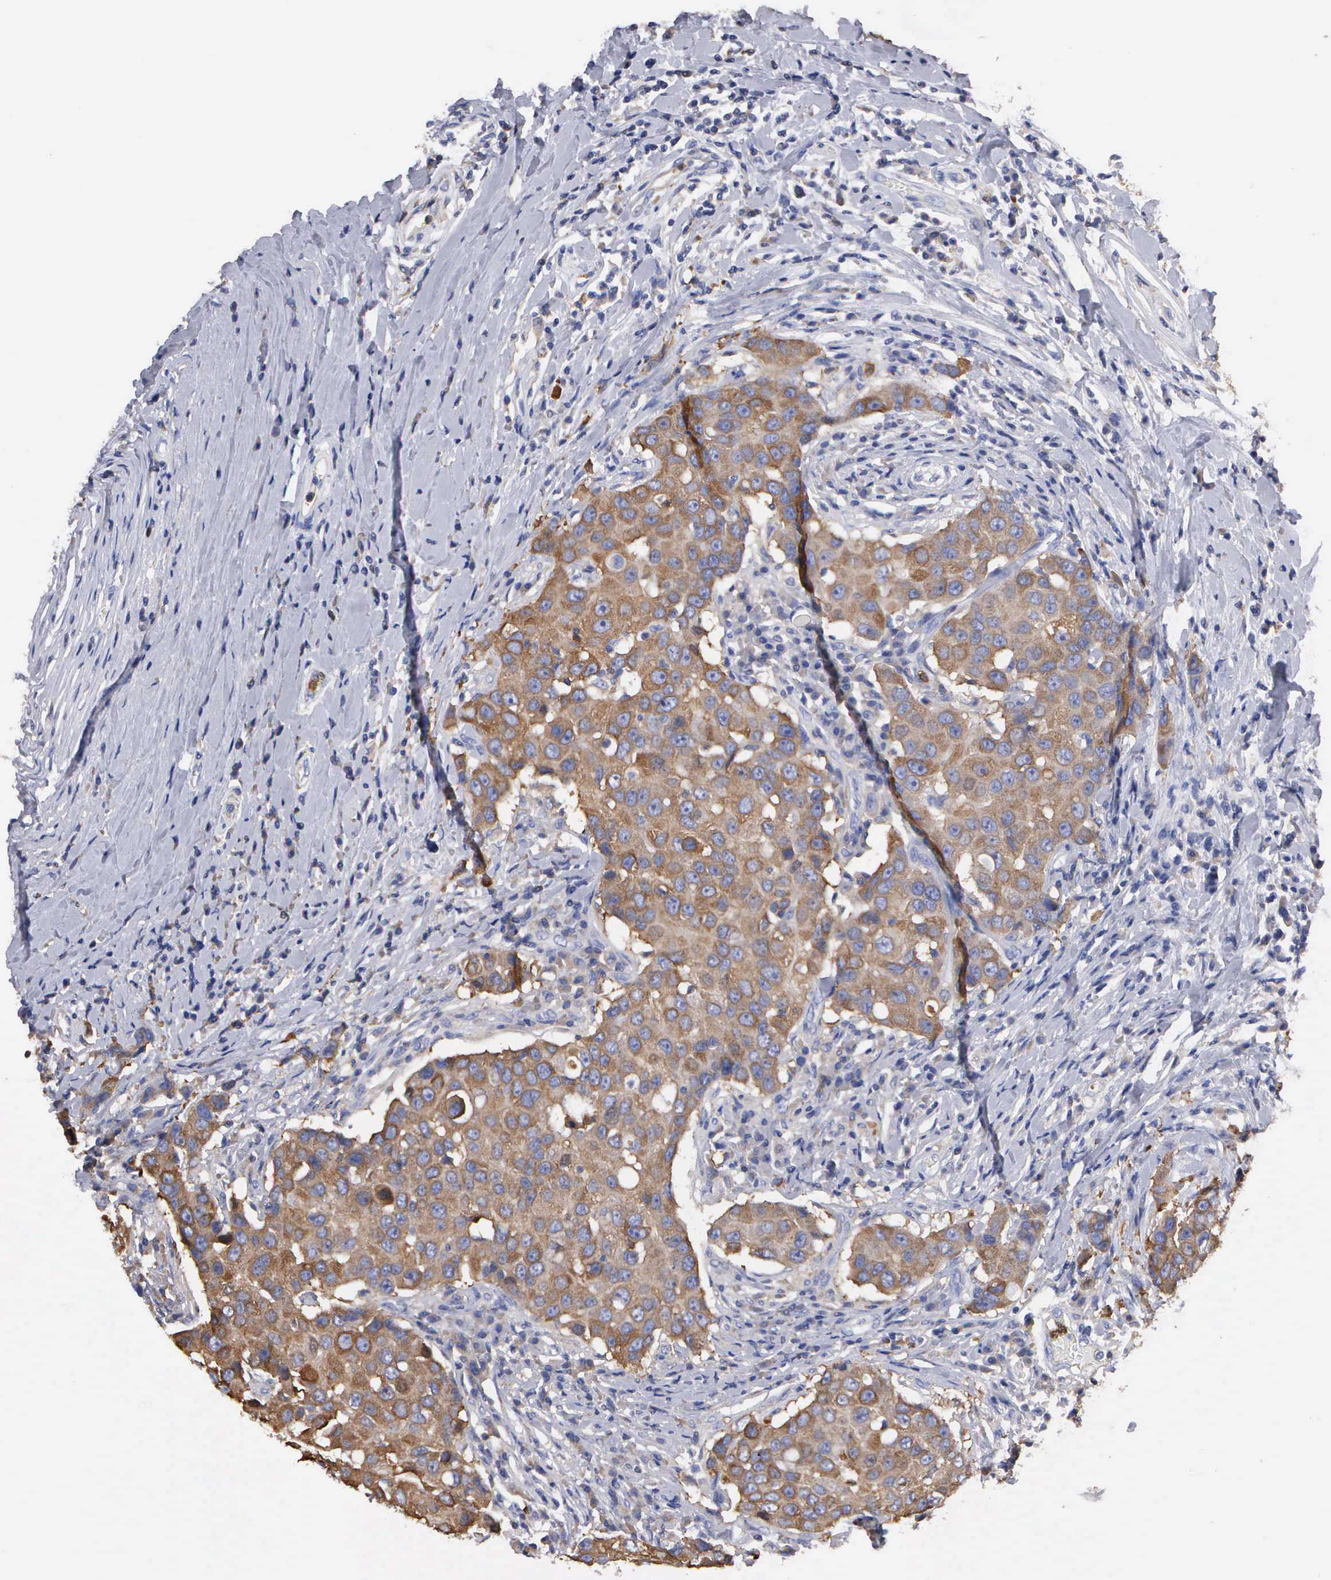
{"staining": {"intensity": "moderate", "quantity": ">75%", "location": "cytoplasmic/membranous"}, "tissue": "breast cancer", "cell_type": "Tumor cells", "image_type": "cancer", "snomed": [{"axis": "morphology", "description": "Duct carcinoma"}, {"axis": "topography", "description": "Breast"}], "caption": "DAB immunohistochemical staining of breast cancer displays moderate cytoplasmic/membranous protein expression in approximately >75% of tumor cells.", "gene": "G6PD", "patient": {"sex": "female", "age": 27}}